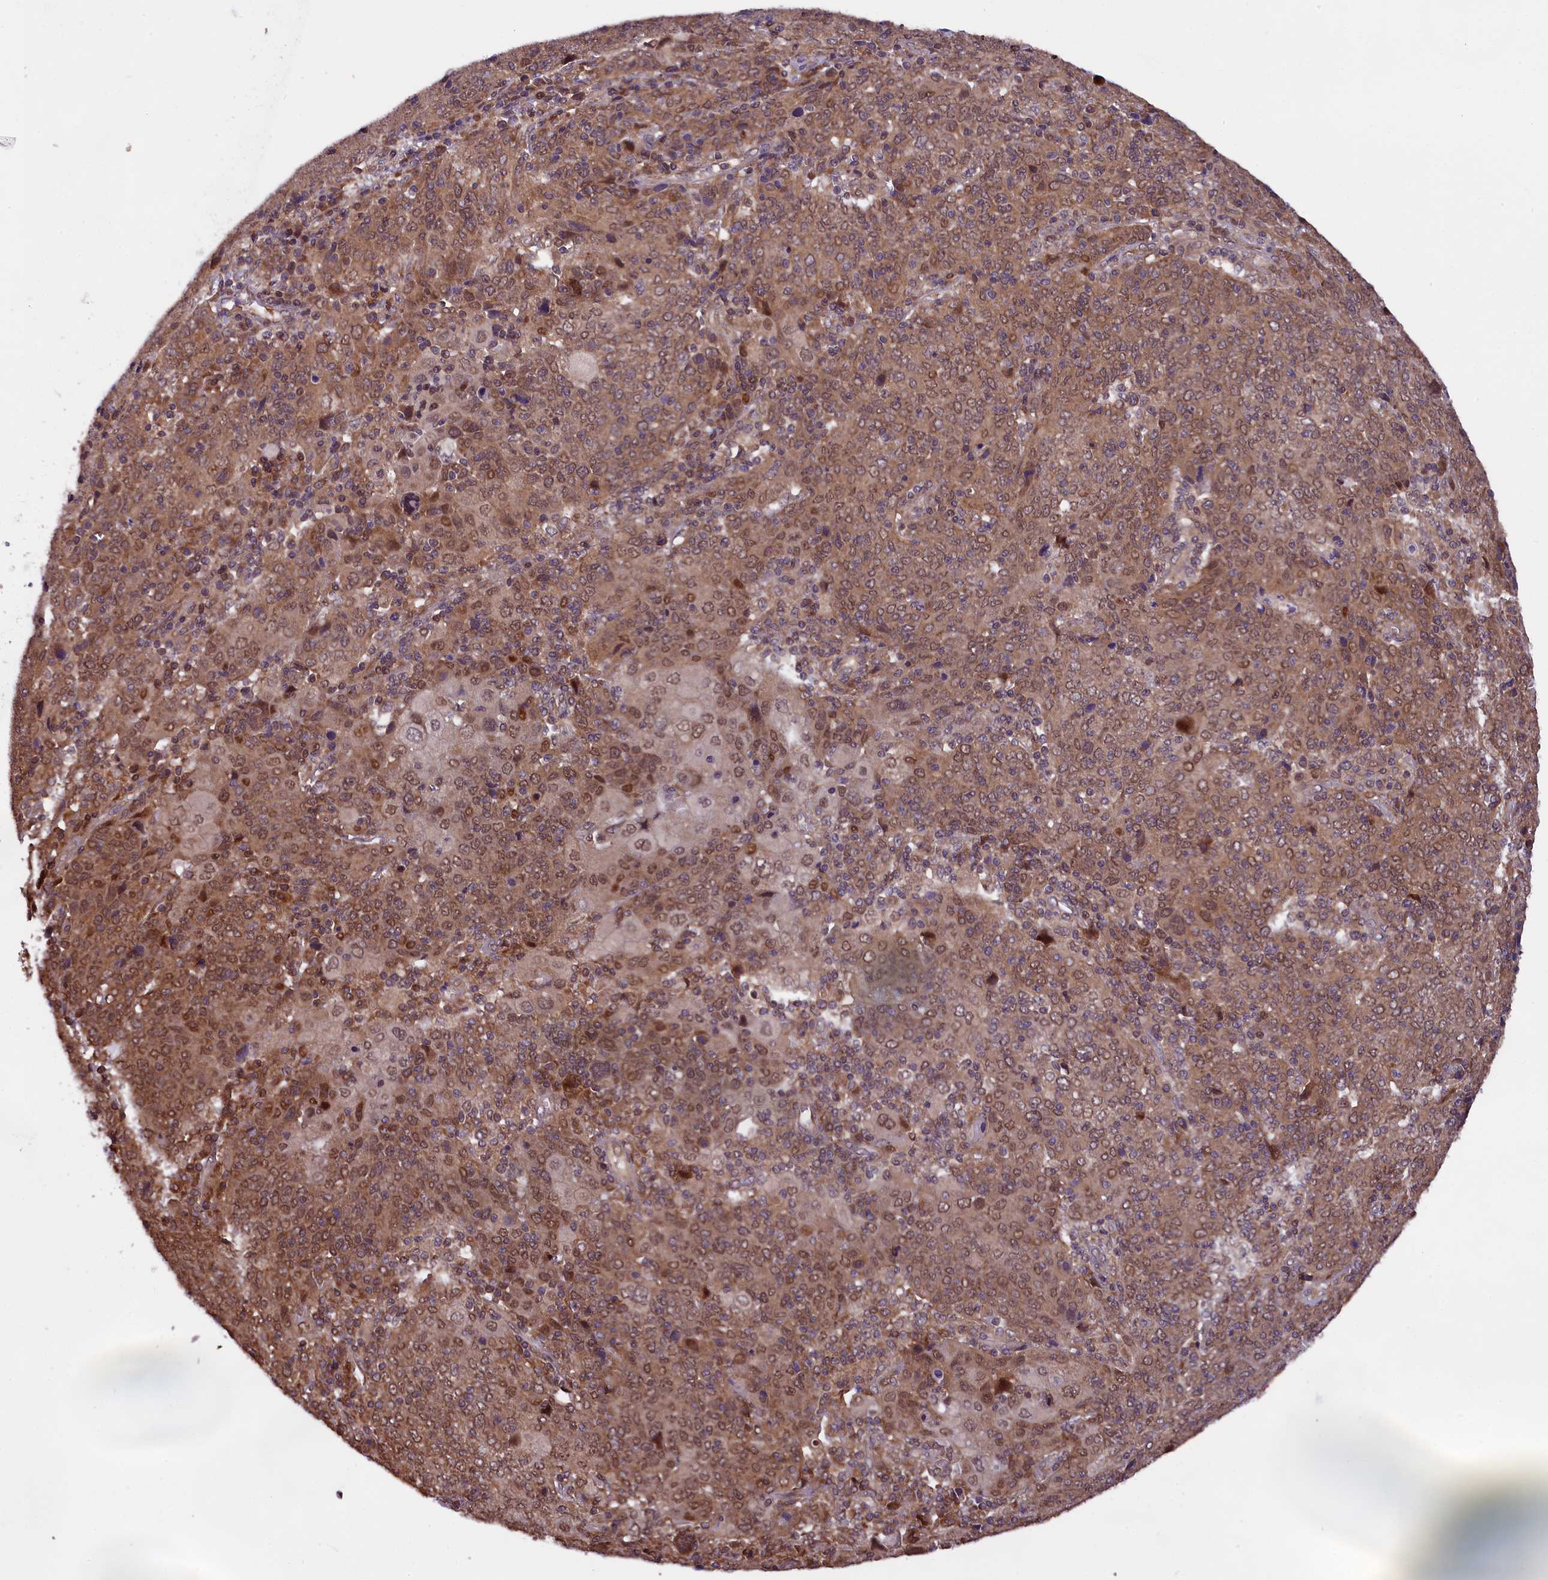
{"staining": {"intensity": "moderate", "quantity": ">75%", "location": "cytoplasmic/membranous,nuclear"}, "tissue": "cervical cancer", "cell_type": "Tumor cells", "image_type": "cancer", "snomed": [{"axis": "morphology", "description": "Squamous cell carcinoma, NOS"}, {"axis": "topography", "description": "Cervix"}], "caption": "Protein expression analysis of human cervical squamous cell carcinoma reveals moderate cytoplasmic/membranous and nuclear positivity in approximately >75% of tumor cells. (IHC, brightfield microscopy, high magnification).", "gene": "DOHH", "patient": {"sex": "female", "age": 67}}